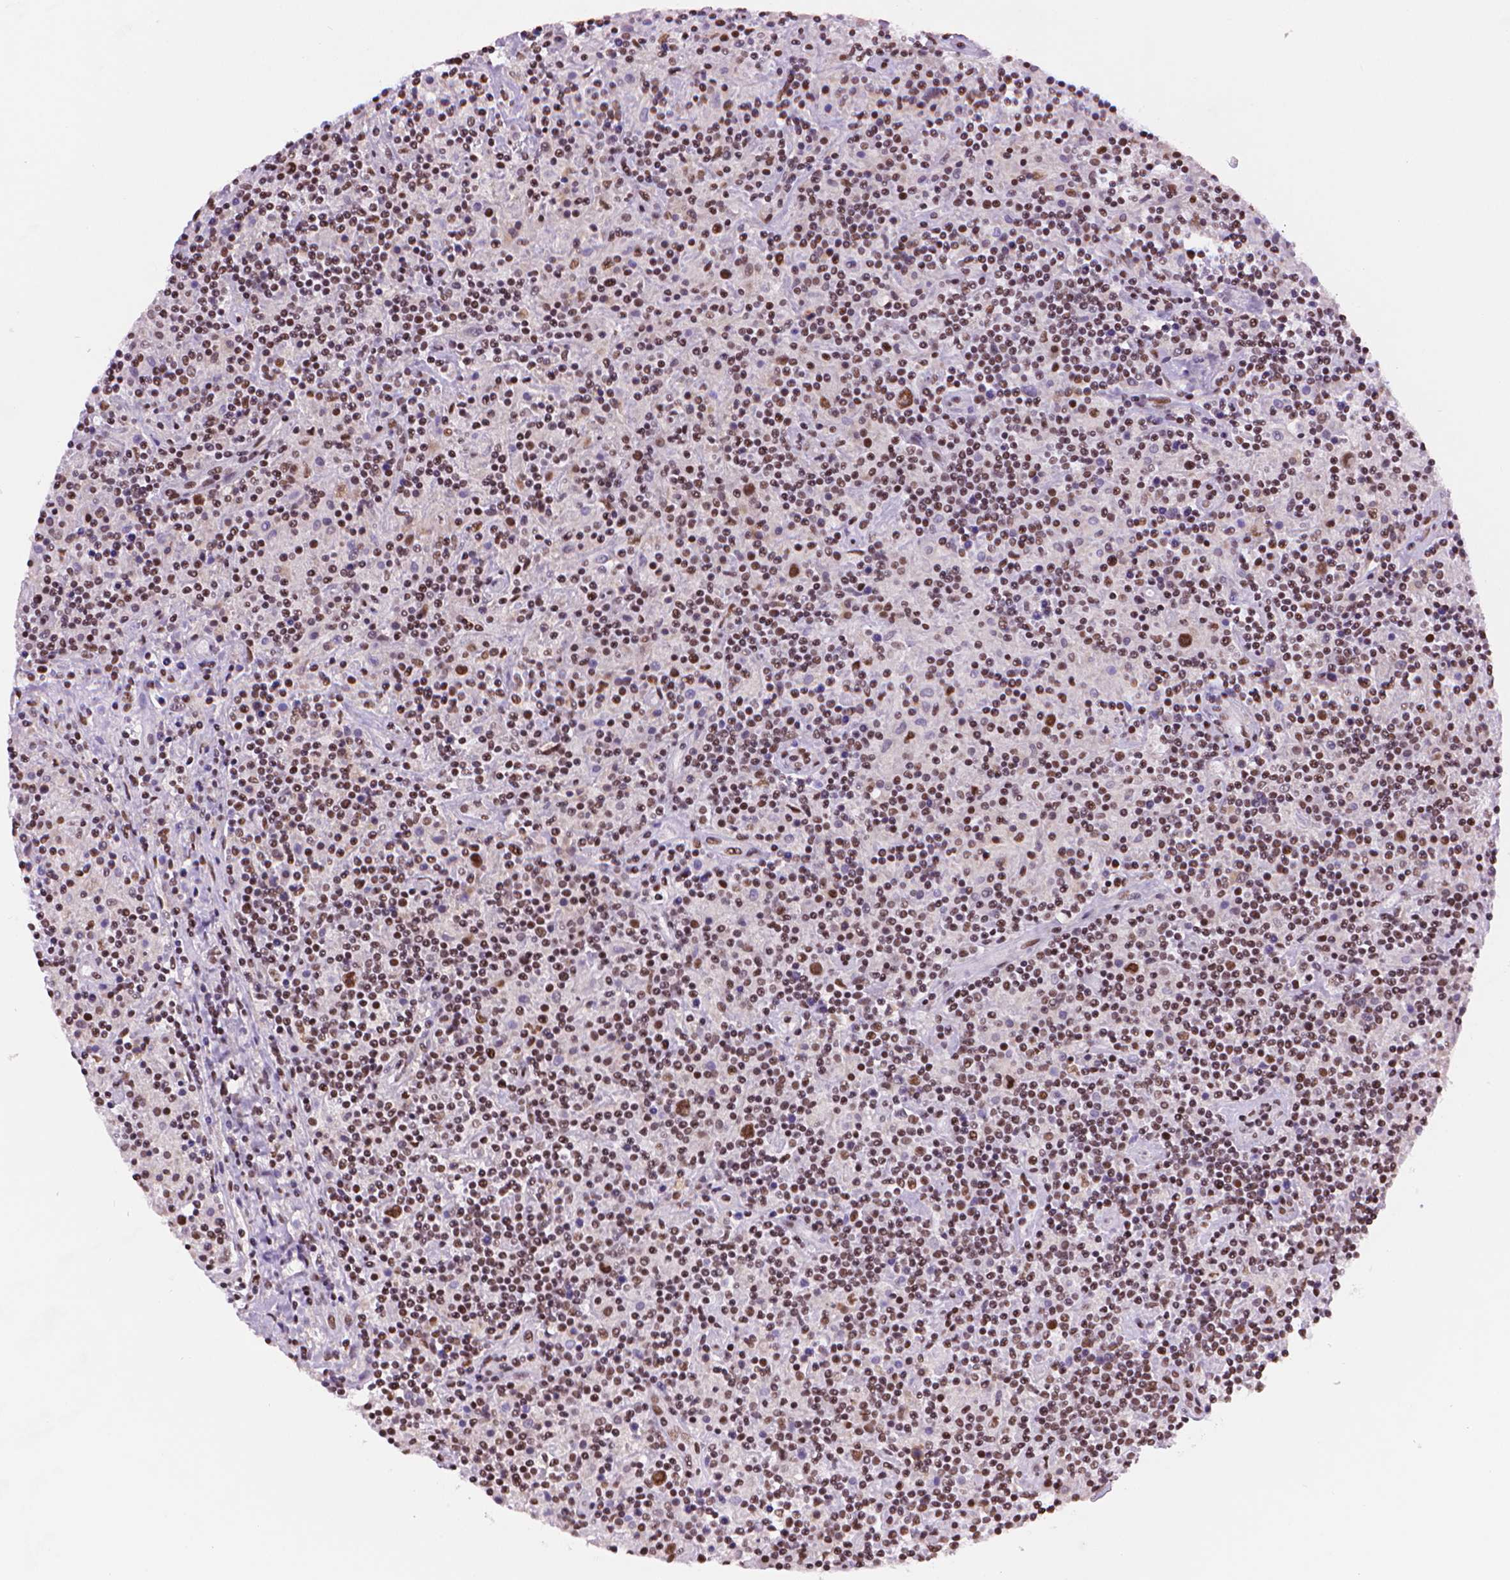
{"staining": {"intensity": "moderate", "quantity": ">75%", "location": "nuclear"}, "tissue": "lymphoma", "cell_type": "Tumor cells", "image_type": "cancer", "snomed": [{"axis": "morphology", "description": "Hodgkin's disease, NOS"}, {"axis": "topography", "description": "Lymph node"}], "caption": "Moderate nuclear expression is seen in approximately >75% of tumor cells in Hodgkin's disease. (DAB (3,3'-diaminobenzidine) IHC with brightfield microscopy, high magnification).", "gene": "RPA4", "patient": {"sex": "male", "age": 70}}